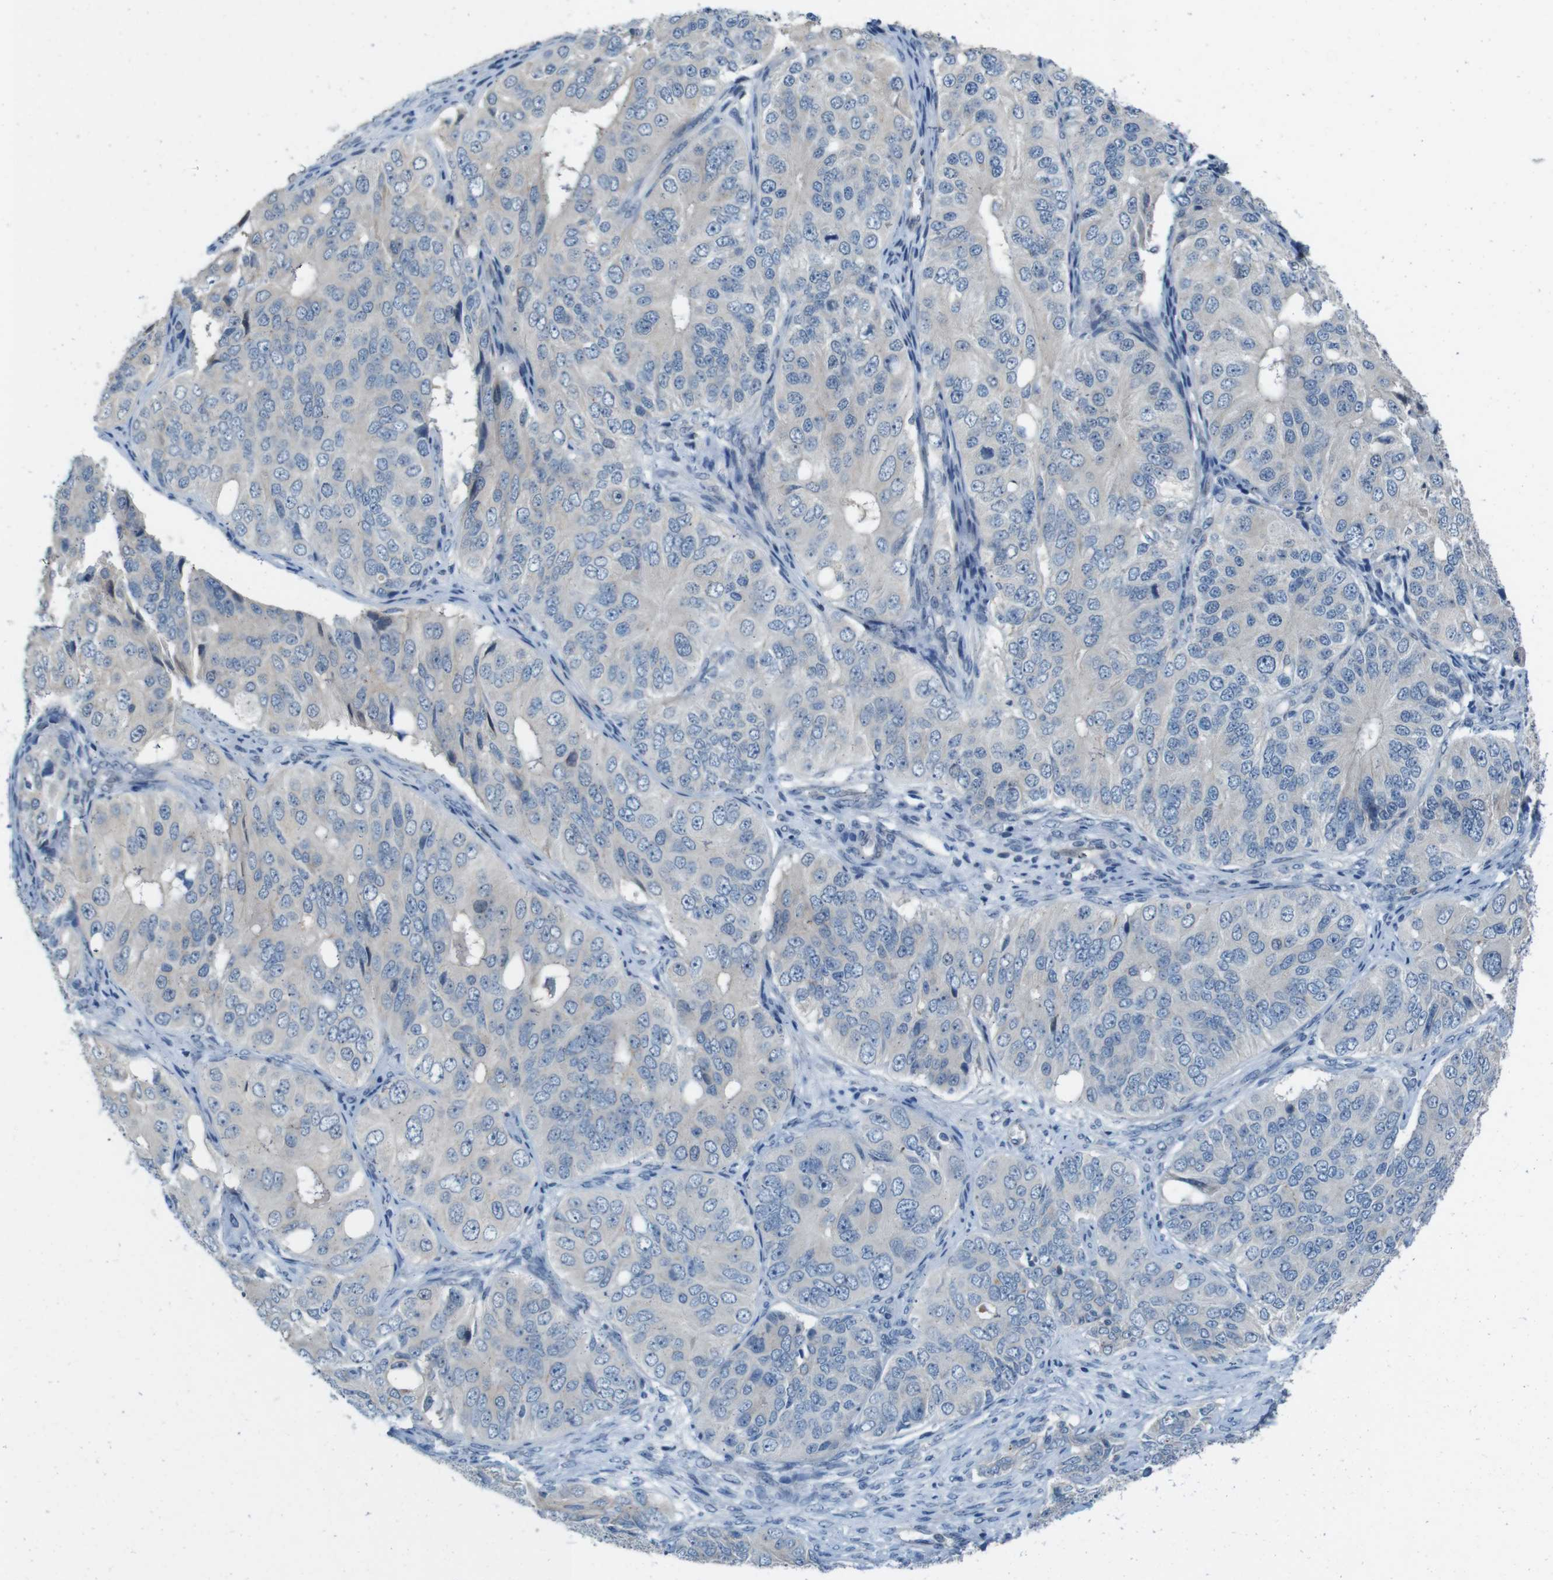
{"staining": {"intensity": "negative", "quantity": "none", "location": "none"}, "tissue": "ovarian cancer", "cell_type": "Tumor cells", "image_type": "cancer", "snomed": [{"axis": "morphology", "description": "Carcinoma, endometroid"}, {"axis": "topography", "description": "Ovary"}], "caption": "This histopathology image is of ovarian cancer stained with immunohistochemistry (IHC) to label a protein in brown with the nuclei are counter-stained blue. There is no positivity in tumor cells. (DAB (3,3'-diaminobenzidine) immunohistochemistry with hematoxylin counter stain).", "gene": "SKI", "patient": {"sex": "female", "age": 51}}